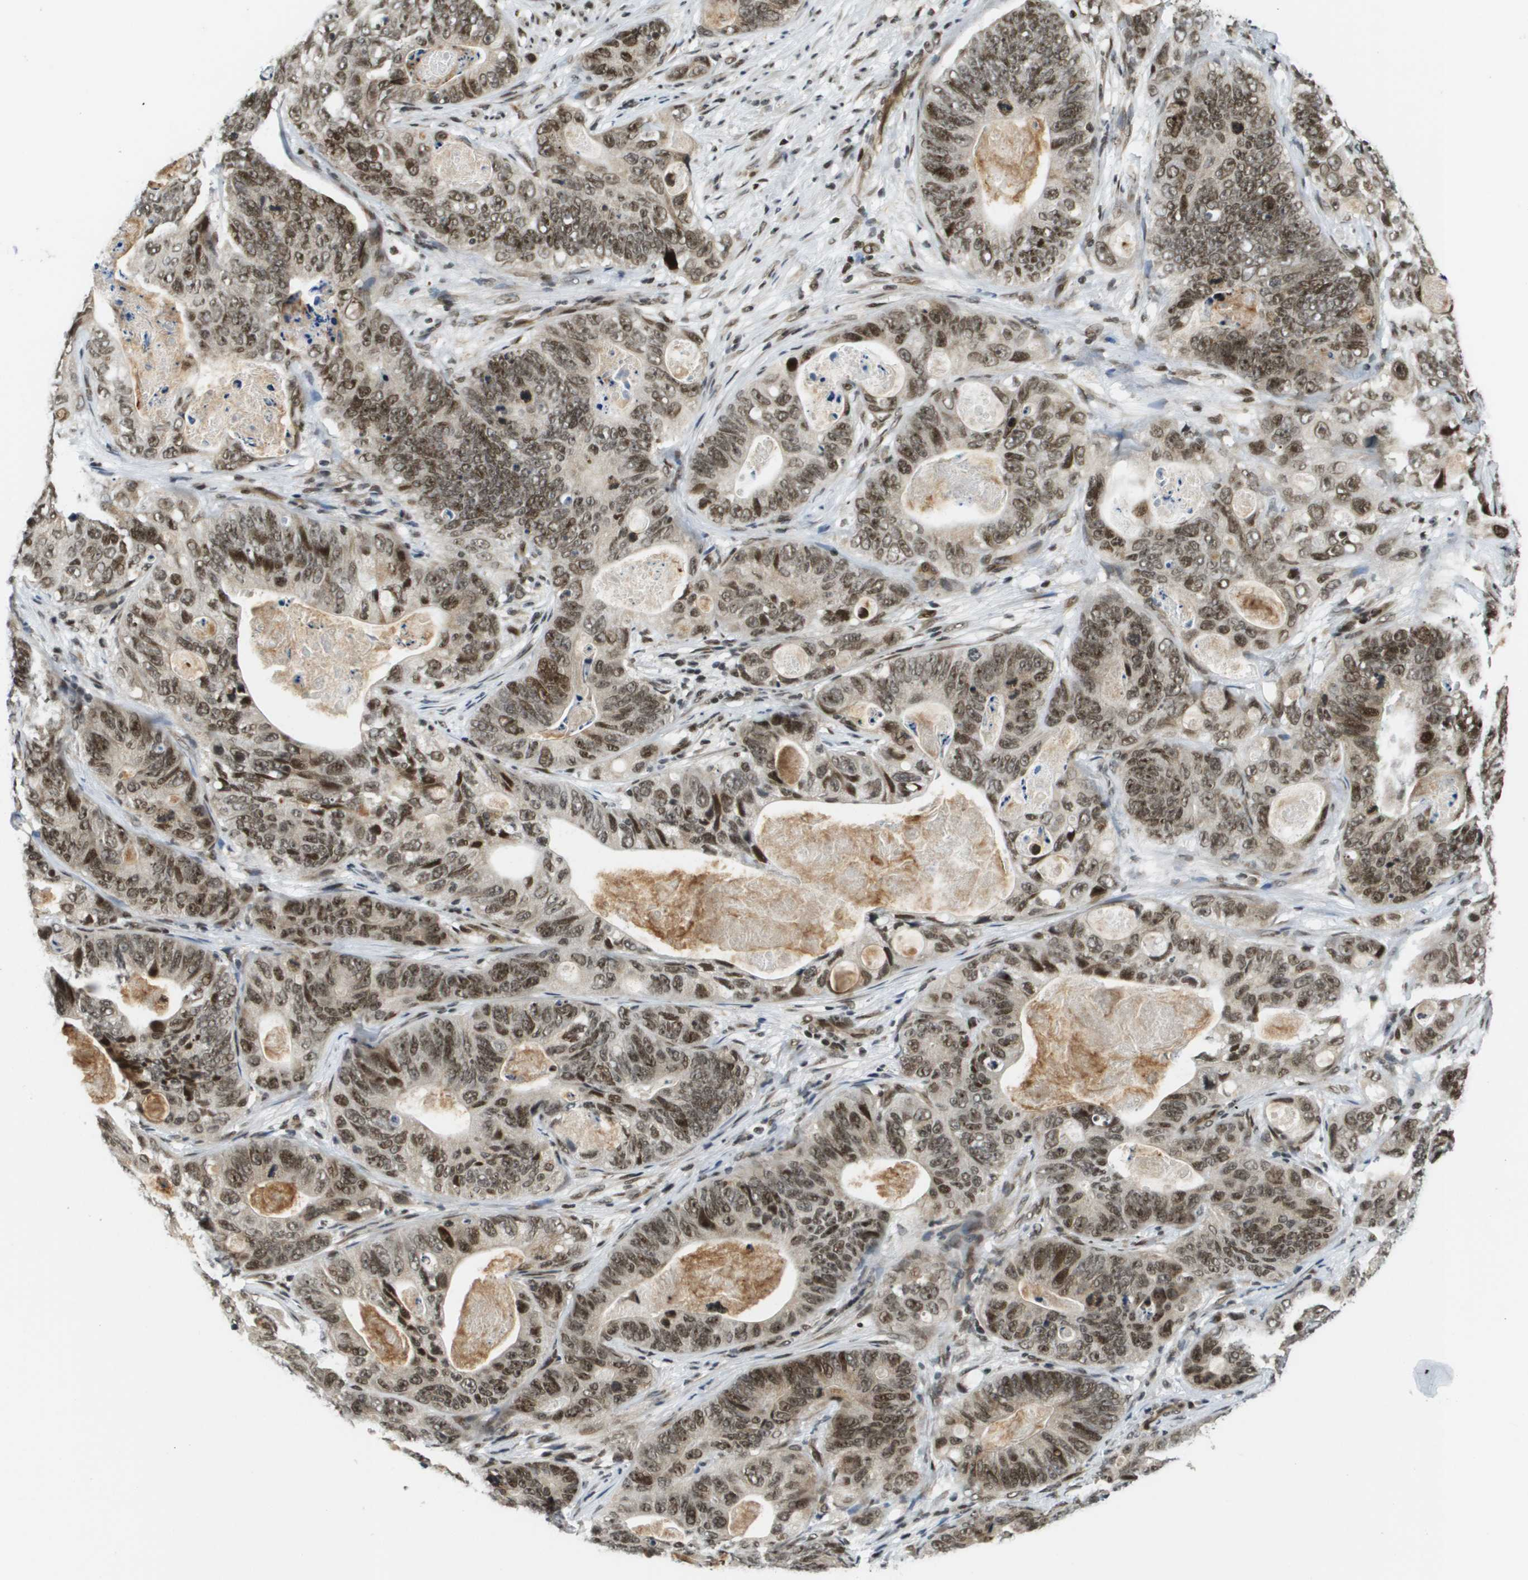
{"staining": {"intensity": "moderate", "quantity": ">75%", "location": "nuclear"}, "tissue": "stomach cancer", "cell_type": "Tumor cells", "image_type": "cancer", "snomed": [{"axis": "morphology", "description": "Adenocarcinoma, NOS"}, {"axis": "topography", "description": "Stomach"}], "caption": "Brown immunohistochemical staining in human stomach cancer shows moderate nuclear staining in about >75% of tumor cells.", "gene": "RECQL4", "patient": {"sex": "female", "age": 89}}